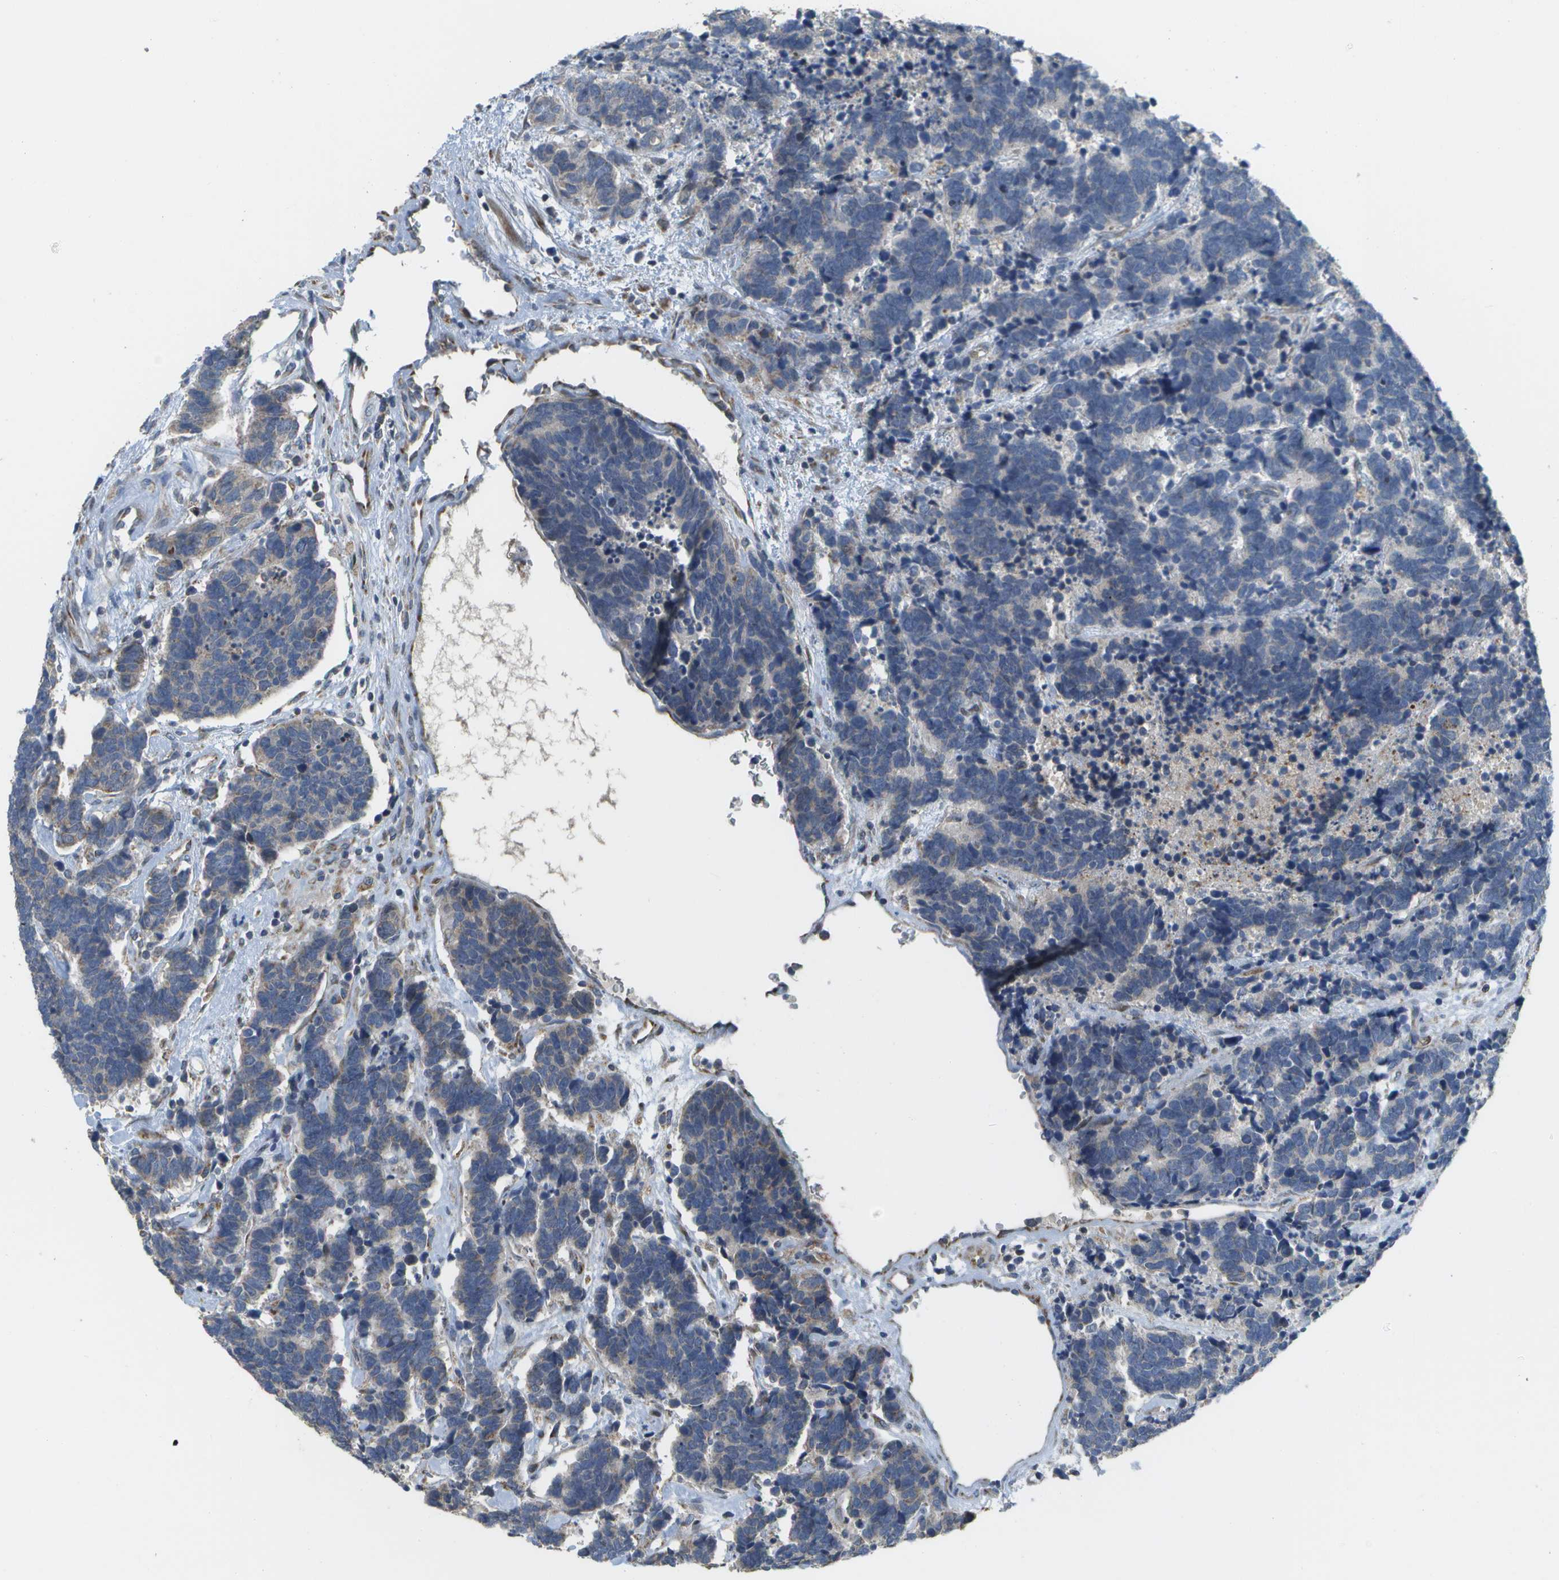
{"staining": {"intensity": "weak", "quantity": "<25%", "location": "cytoplasmic/membranous"}, "tissue": "carcinoid", "cell_type": "Tumor cells", "image_type": "cancer", "snomed": [{"axis": "morphology", "description": "Carcinoma, NOS"}, {"axis": "morphology", "description": "Carcinoid, malignant, NOS"}, {"axis": "topography", "description": "Urinary bladder"}], "caption": "High power microscopy micrograph of an immunohistochemistry image of carcinoid, revealing no significant expression in tumor cells.", "gene": "HADHA", "patient": {"sex": "male", "age": 57}}